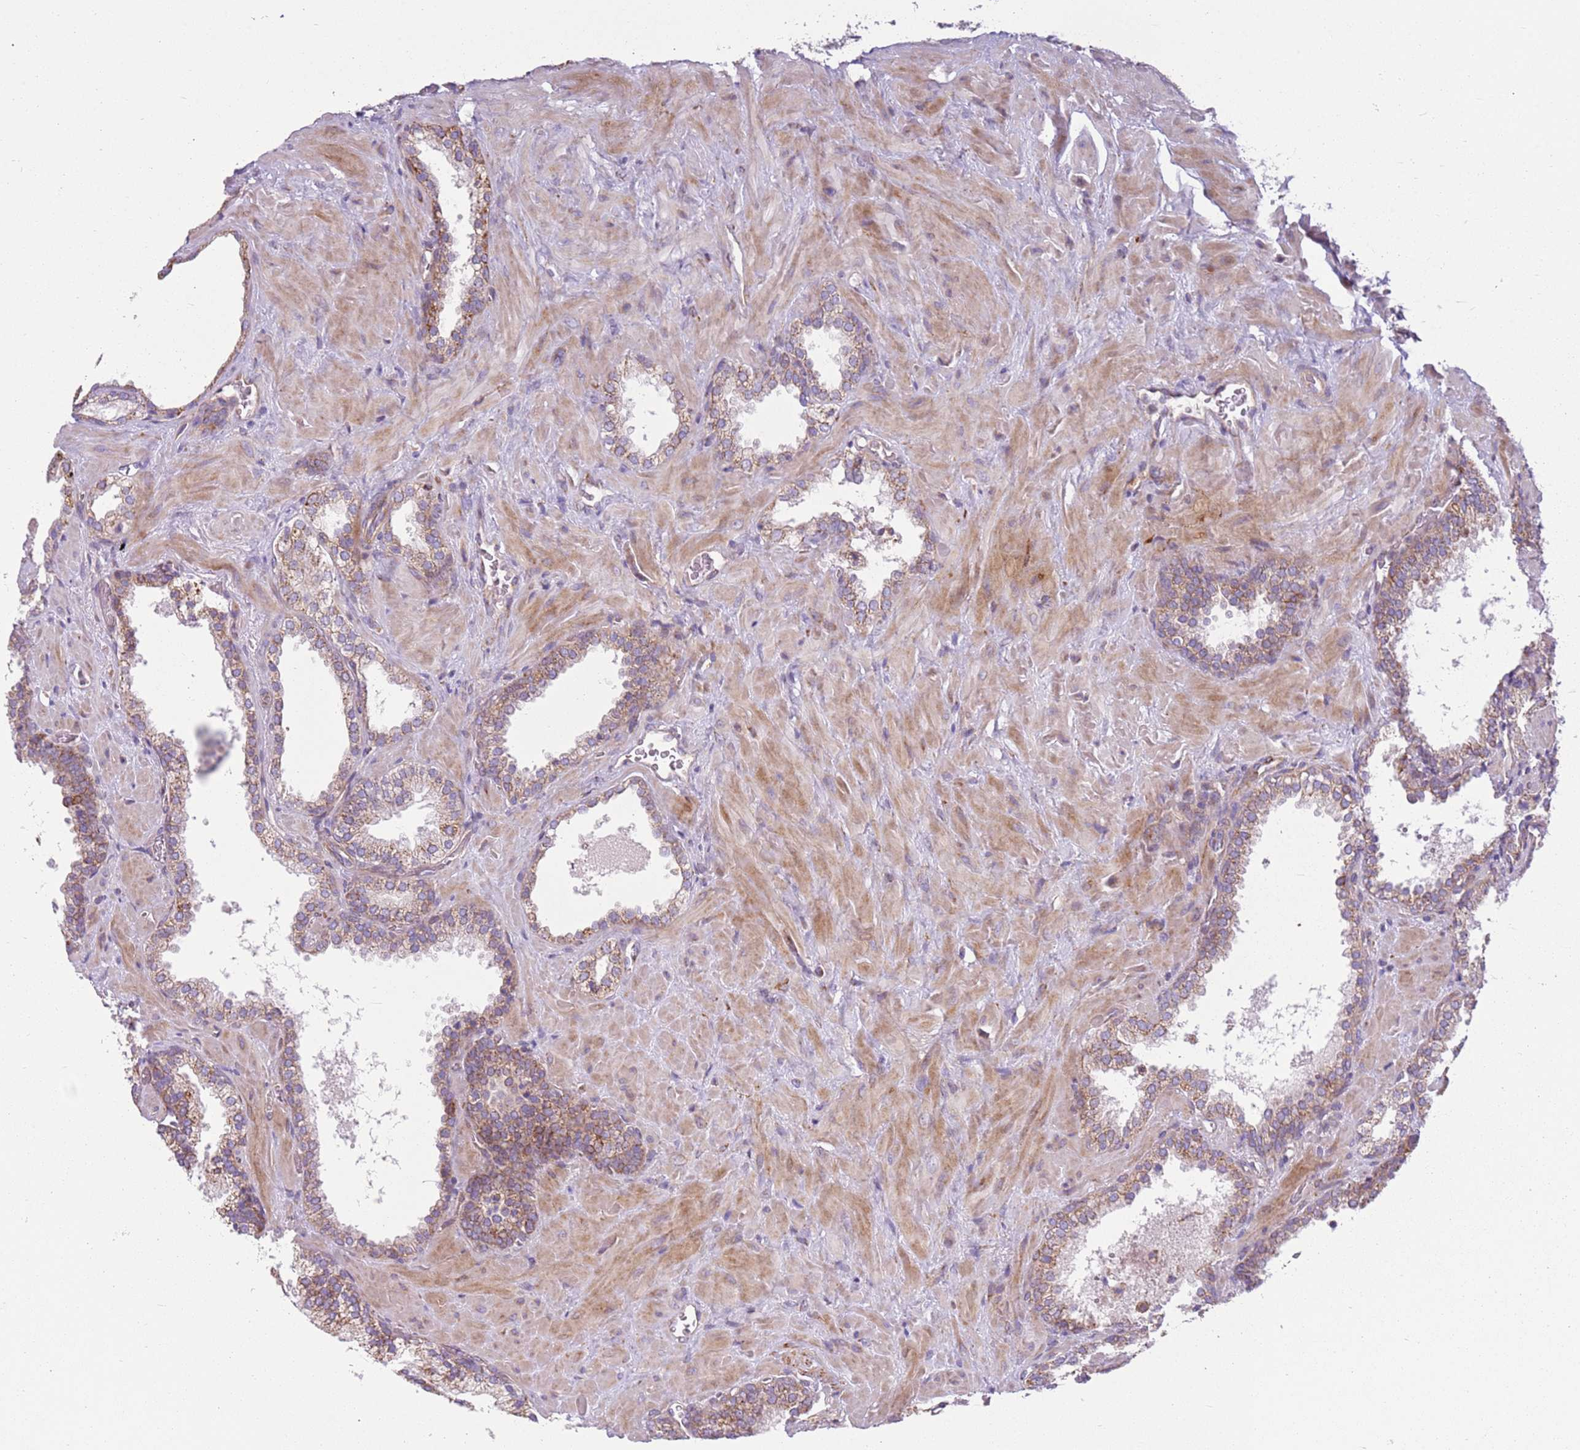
{"staining": {"intensity": "weak", "quantity": "25%-75%", "location": "cytoplasmic/membranous"}, "tissue": "prostate cancer", "cell_type": "Tumor cells", "image_type": "cancer", "snomed": [{"axis": "morphology", "description": "Adenocarcinoma, High grade"}, {"axis": "topography", "description": "Prostate"}], "caption": "This is an image of immunohistochemistry (IHC) staining of prostate adenocarcinoma (high-grade), which shows weak expression in the cytoplasmic/membranous of tumor cells.", "gene": "TMEM200C", "patient": {"sex": "male", "age": 64}}